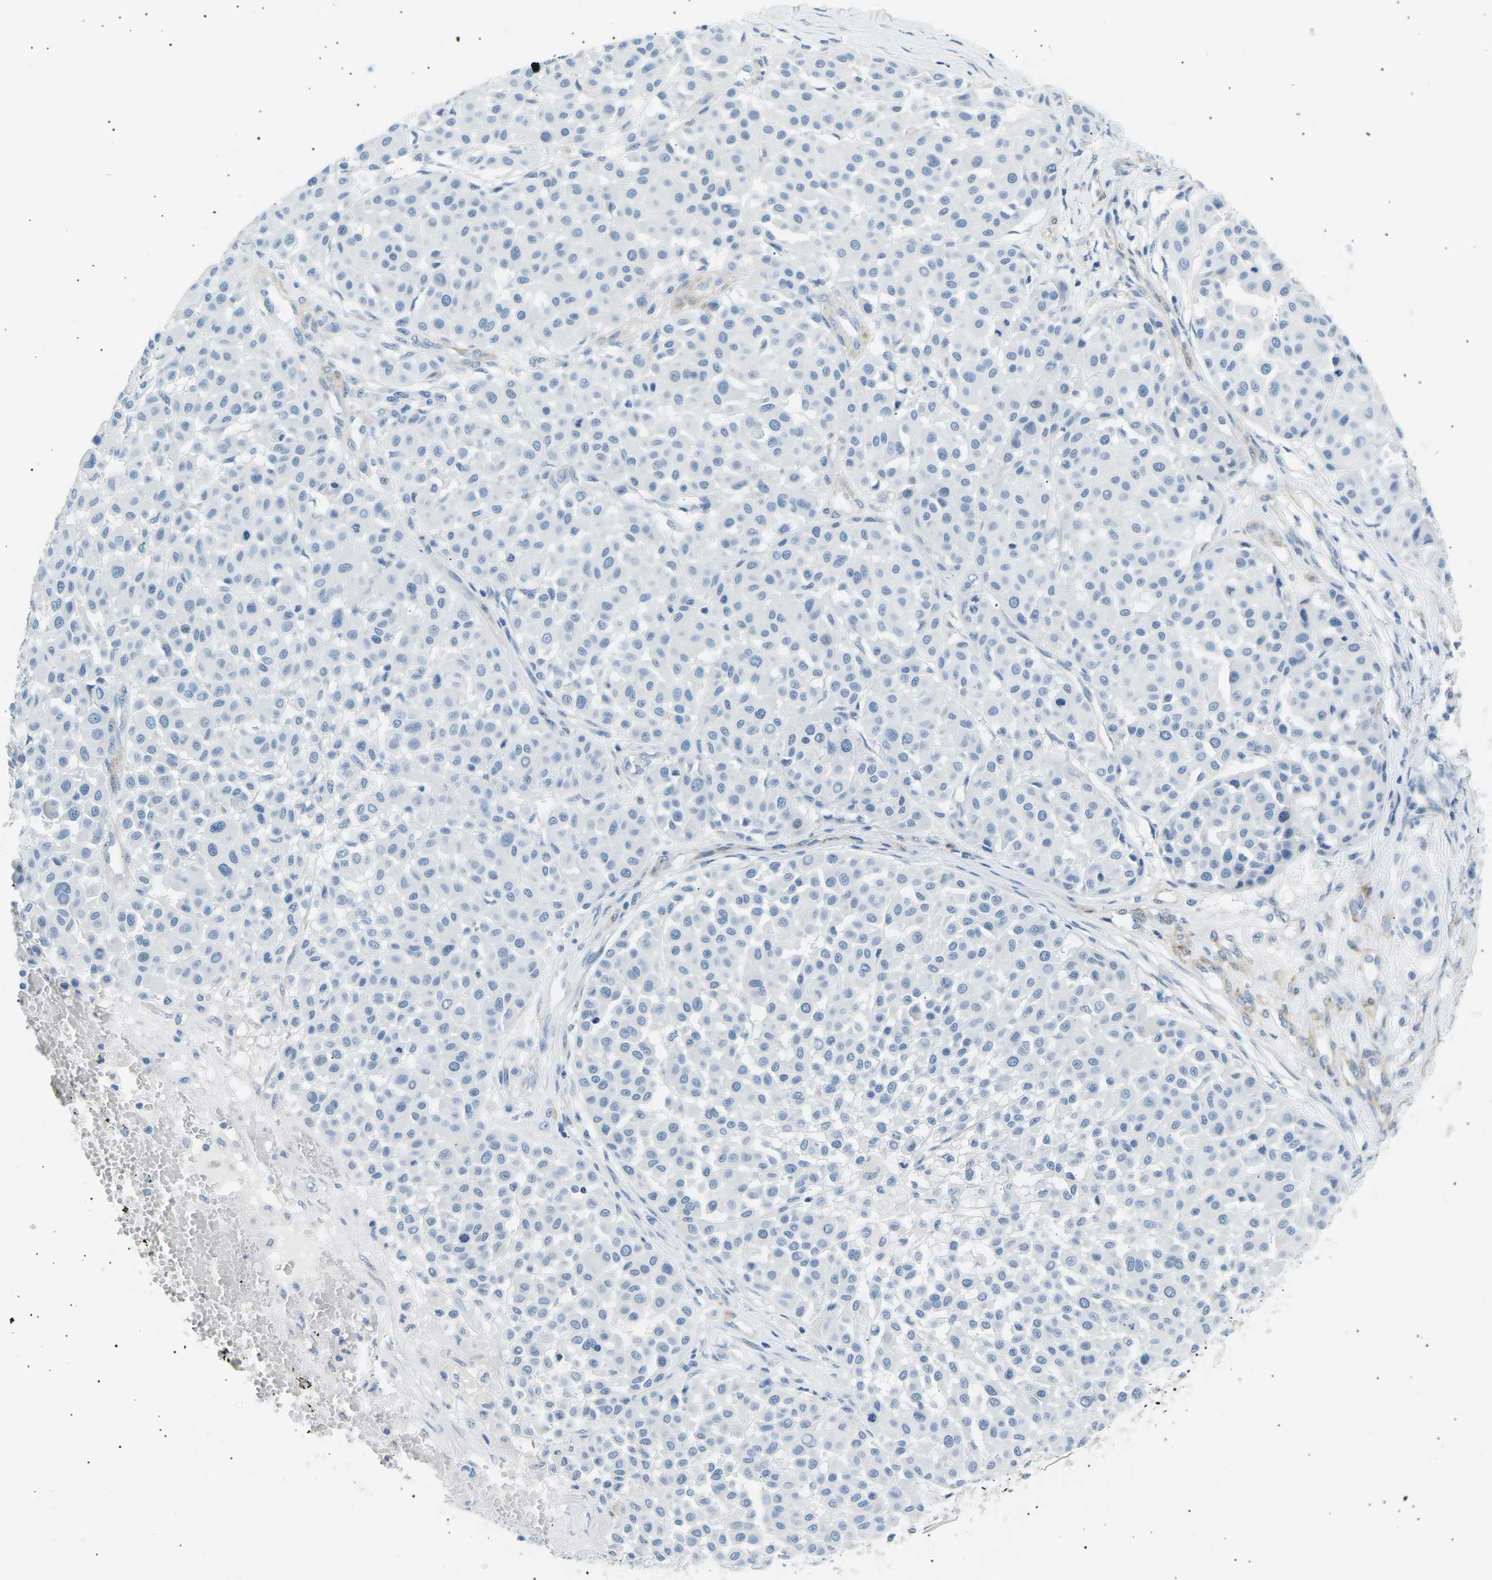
{"staining": {"intensity": "negative", "quantity": "none", "location": "none"}, "tissue": "melanoma", "cell_type": "Tumor cells", "image_type": "cancer", "snomed": [{"axis": "morphology", "description": "Malignant melanoma, Metastatic site"}, {"axis": "topography", "description": "Soft tissue"}], "caption": "An immunohistochemistry photomicrograph of malignant melanoma (metastatic site) is shown. There is no staining in tumor cells of malignant melanoma (metastatic site).", "gene": "SEPTIN5", "patient": {"sex": "male", "age": 41}}